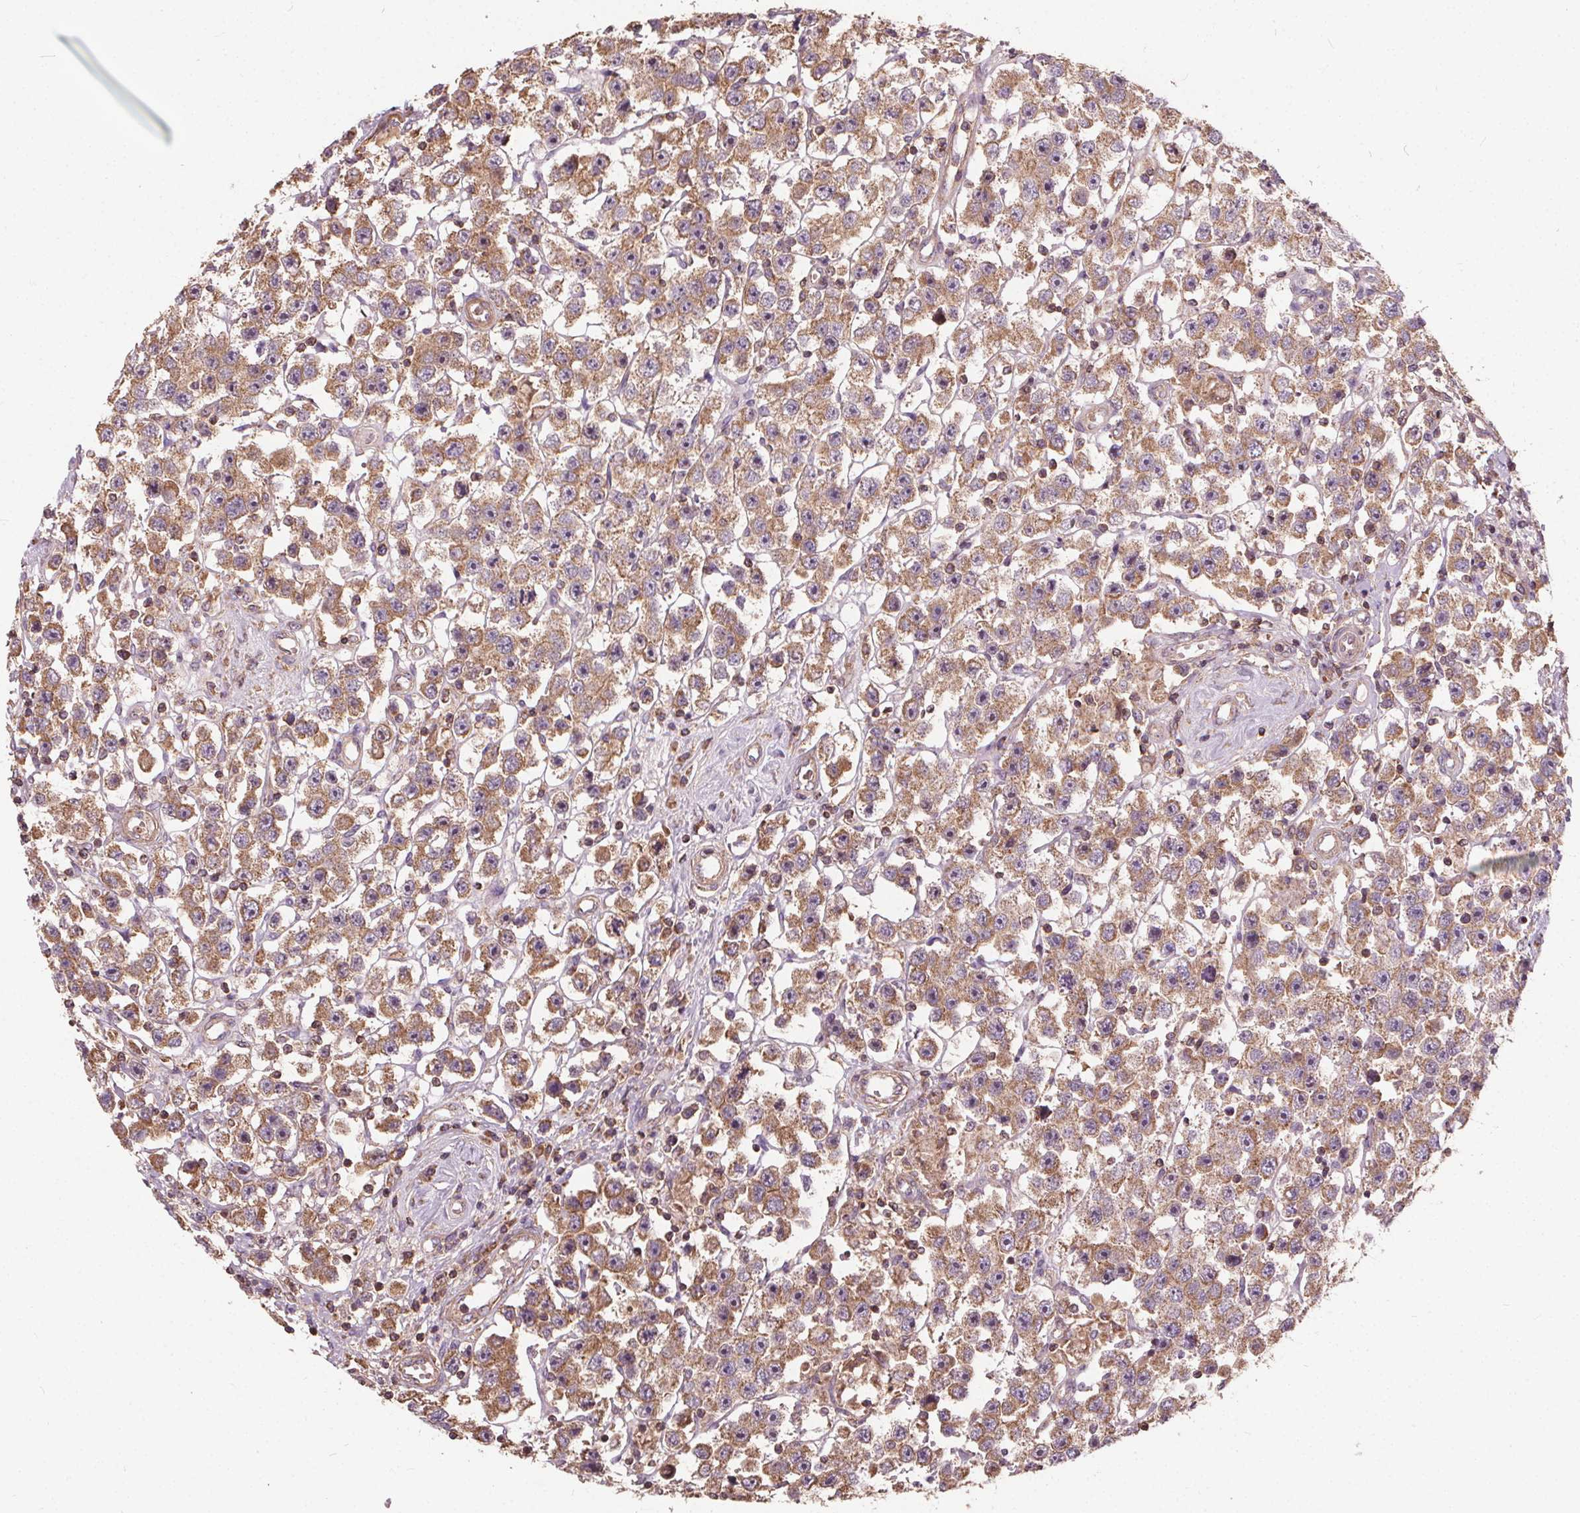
{"staining": {"intensity": "moderate", "quantity": ">75%", "location": "cytoplasmic/membranous"}, "tissue": "testis cancer", "cell_type": "Tumor cells", "image_type": "cancer", "snomed": [{"axis": "morphology", "description": "Seminoma, NOS"}, {"axis": "topography", "description": "Testis"}], "caption": "A brown stain labels moderate cytoplasmic/membranous staining of a protein in human testis cancer tumor cells.", "gene": "ORAI2", "patient": {"sex": "male", "age": 45}}